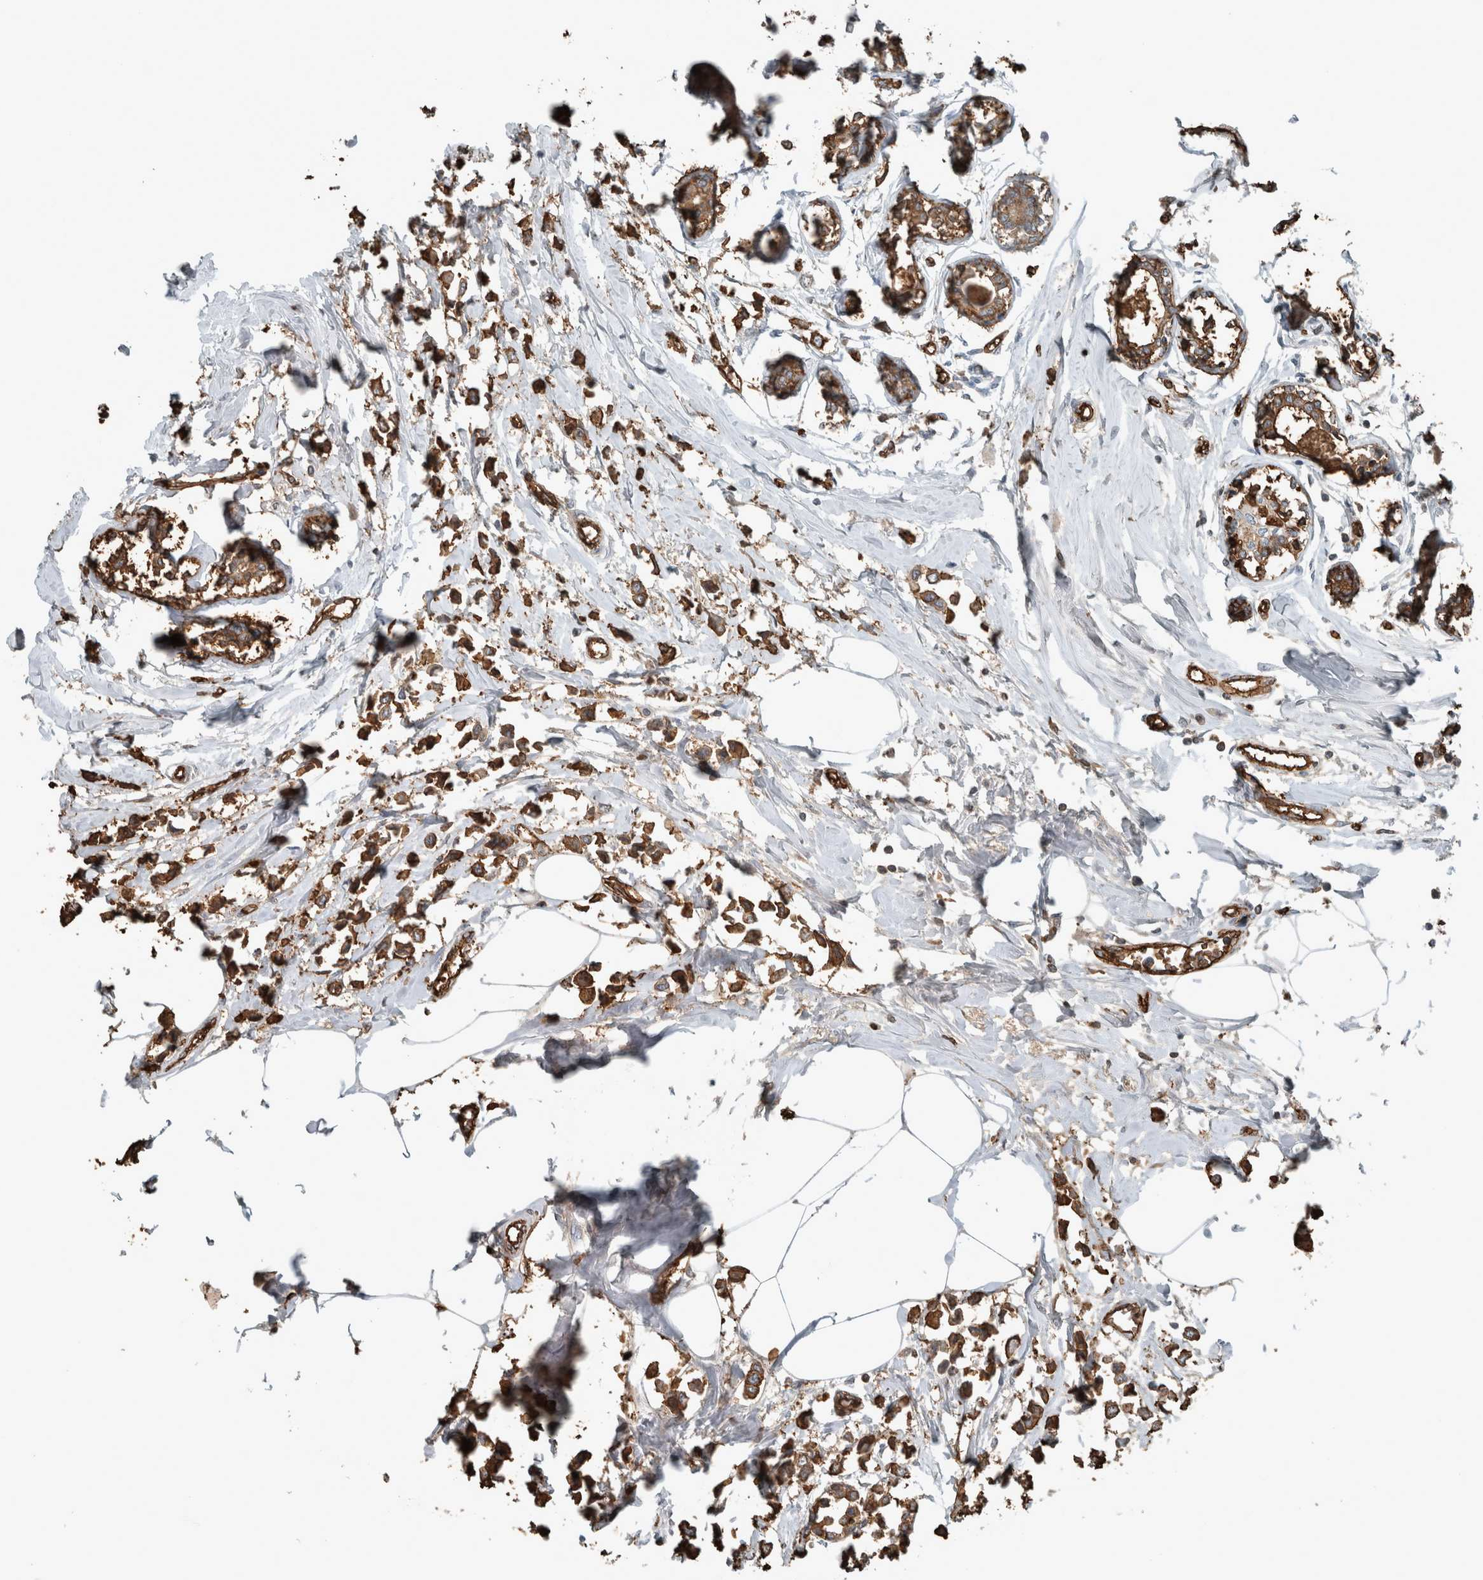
{"staining": {"intensity": "strong", "quantity": ">75%", "location": "cytoplasmic/membranous"}, "tissue": "breast cancer", "cell_type": "Tumor cells", "image_type": "cancer", "snomed": [{"axis": "morphology", "description": "Lobular carcinoma"}, {"axis": "topography", "description": "Breast"}], "caption": "An immunohistochemistry (IHC) photomicrograph of neoplastic tissue is shown. Protein staining in brown highlights strong cytoplasmic/membranous positivity in lobular carcinoma (breast) within tumor cells.", "gene": "LBP", "patient": {"sex": "female", "age": 51}}